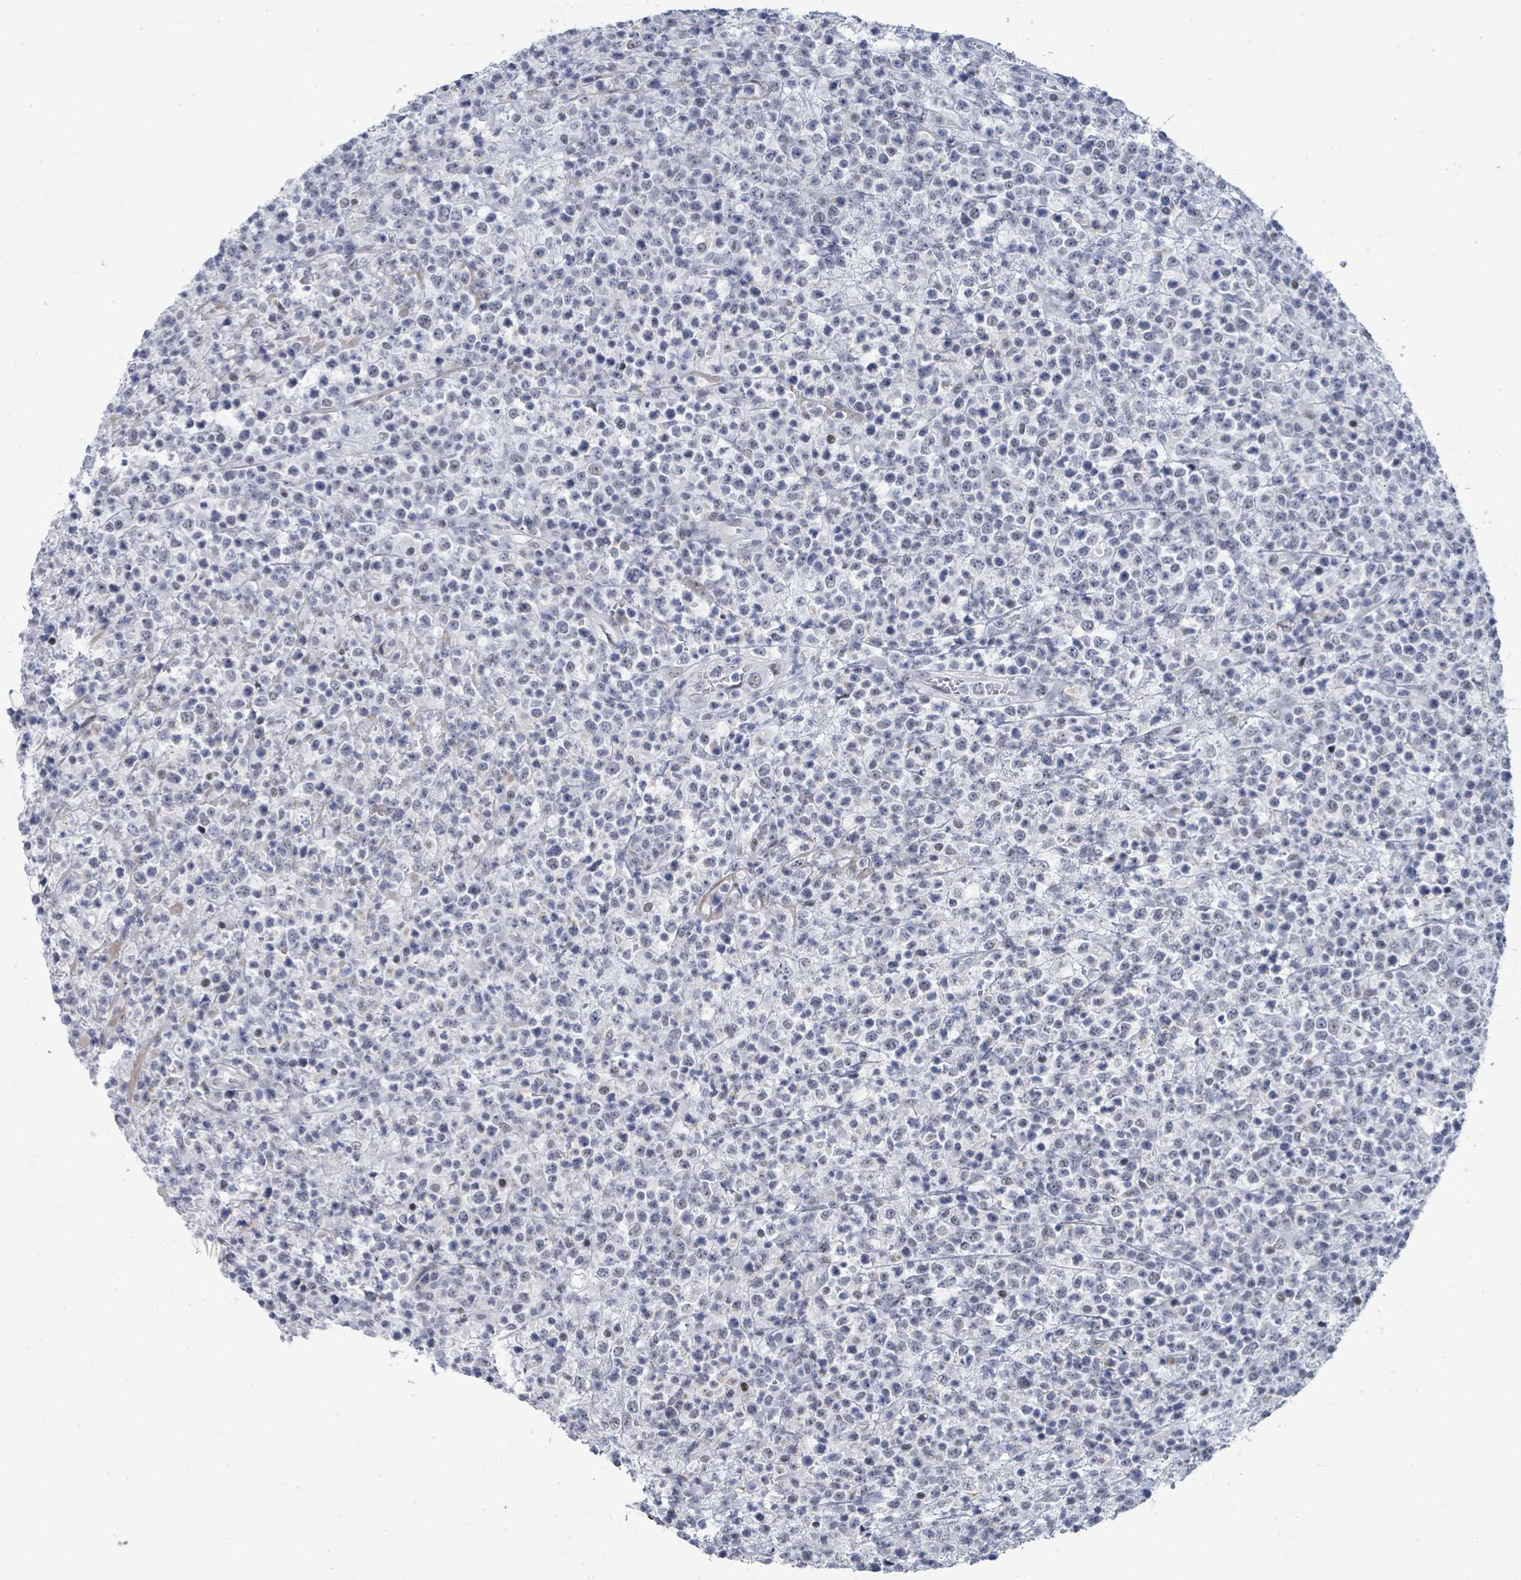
{"staining": {"intensity": "negative", "quantity": "none", "location": "none"}, "tissue": "lymphoma", "cell_type": "Tumor cells", "image_type": "cancer", "snomed": [{"axis": "morphology", "description": "Malignant lymphoma, non-Hodgkin's type, High grade"}, {"axis": "topography", "description": "Colon"}], "caption": "DAB (3,3'-diaminobenzidine) immunohistochemical staining of high-grade malignant lymphoma, non-Hodgkin's type demonstrates no significant staining in tumor cells.", "gene": "CT45A5", "patient": {"sex": "female", "age": 53}}